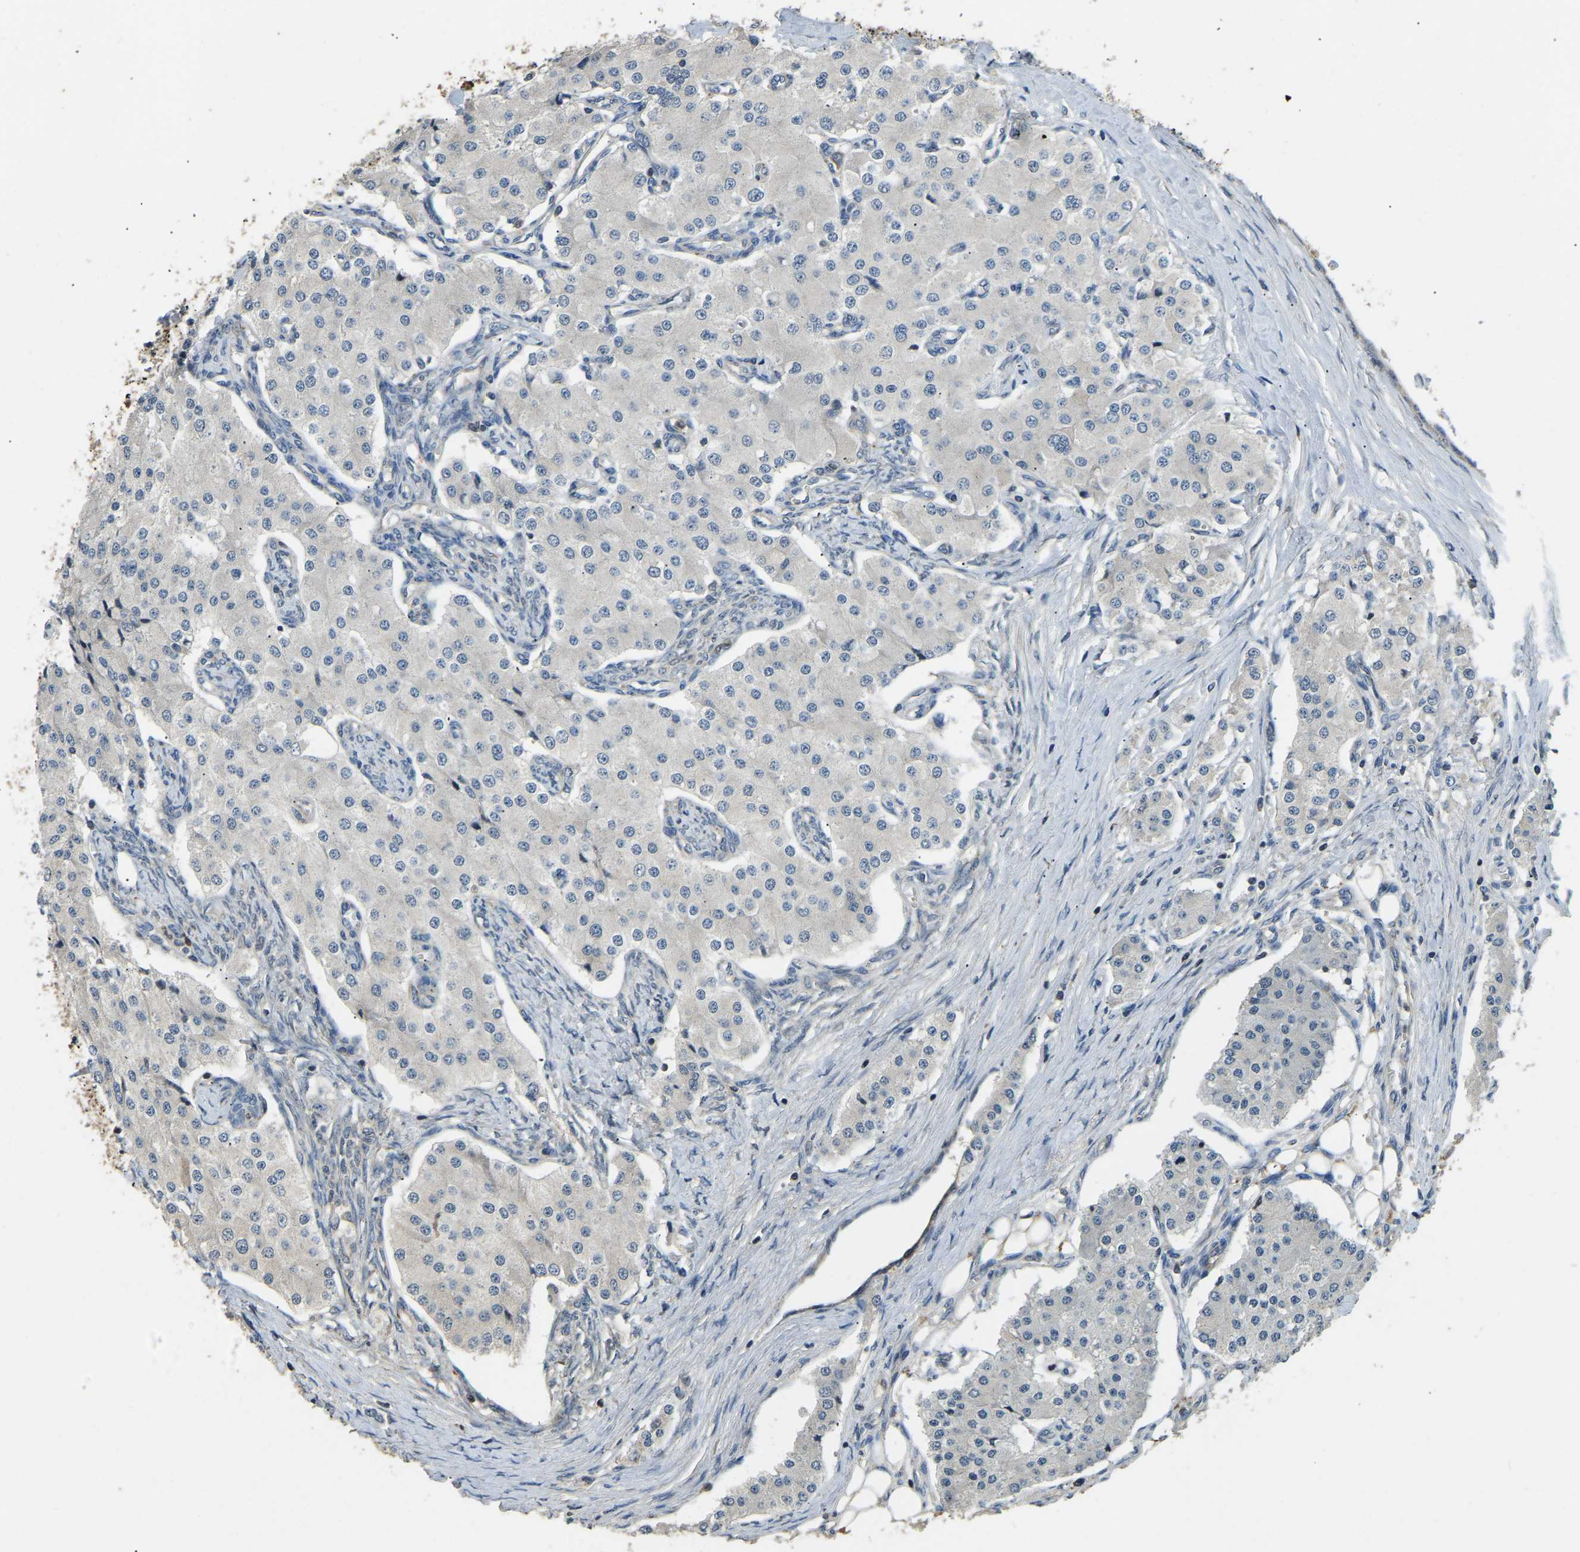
{"staining": {"intensity": "negative", "quantity": "none", "location": "none"}, "tissue": "carcinoid", "cell_type": "Tumor cells", "image_type": "cancer", "snomed": [{"axis": "morphology", "description": "Carcinoid, malignant, NOS"}, {"axis": "topography", "description": "Colon"}], "caption": "Immunohistochemistry photomicrograph of human carcinoid (malignant) stained for a protein (brown), which demonstrates no staining in tumor cells. (DAB (3,3'-diaminobenzidine) immunohistochemistry (IHC) with hematoxylin counter stain).", "gene": "TUFM", "patient": {"sex": "female", "age": 52}}